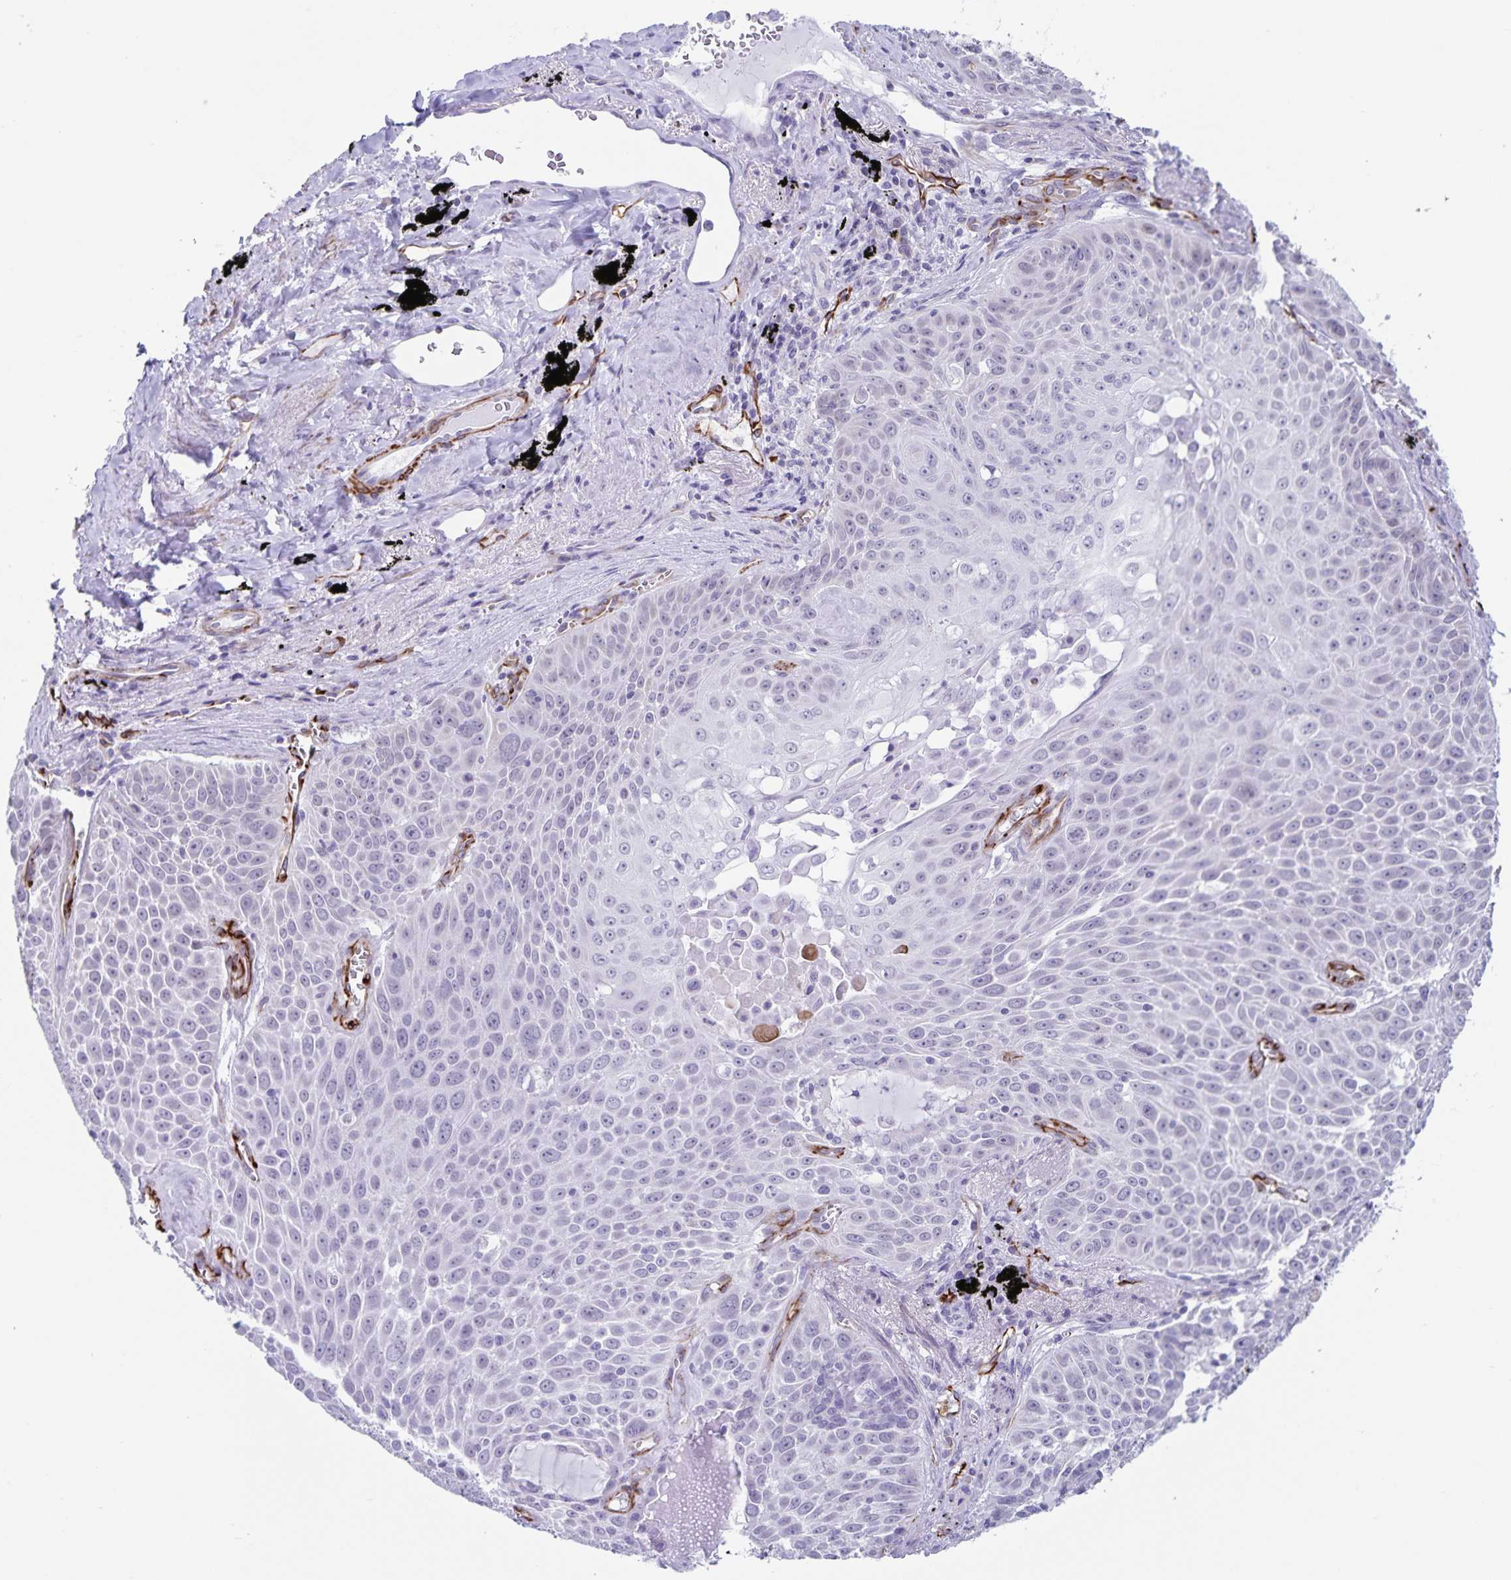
{"staining": {"intensity": "negative", "quantity": "none", "location": "none"}, "tissue": "lung cancer", "cell_type": "Tumor cells", "image_type": "cancer", "snomed": [{"axis": "morphology", "description": "Squamous cell carcinoma, NOS"}, {"axis": "morphology", "description": "Squamous cell carcinoma, metastatic, NOS"}, {"axis": "topography", "description": "Lymph node"}, {"axis": "topography", "description": "Lung"}], "caption": "Tumor cells are negative for protein expression in human lung metastatic squamous cell carcinoma.", "gene": "SYNM", "patient": {"sex": "female", "age": 62}}